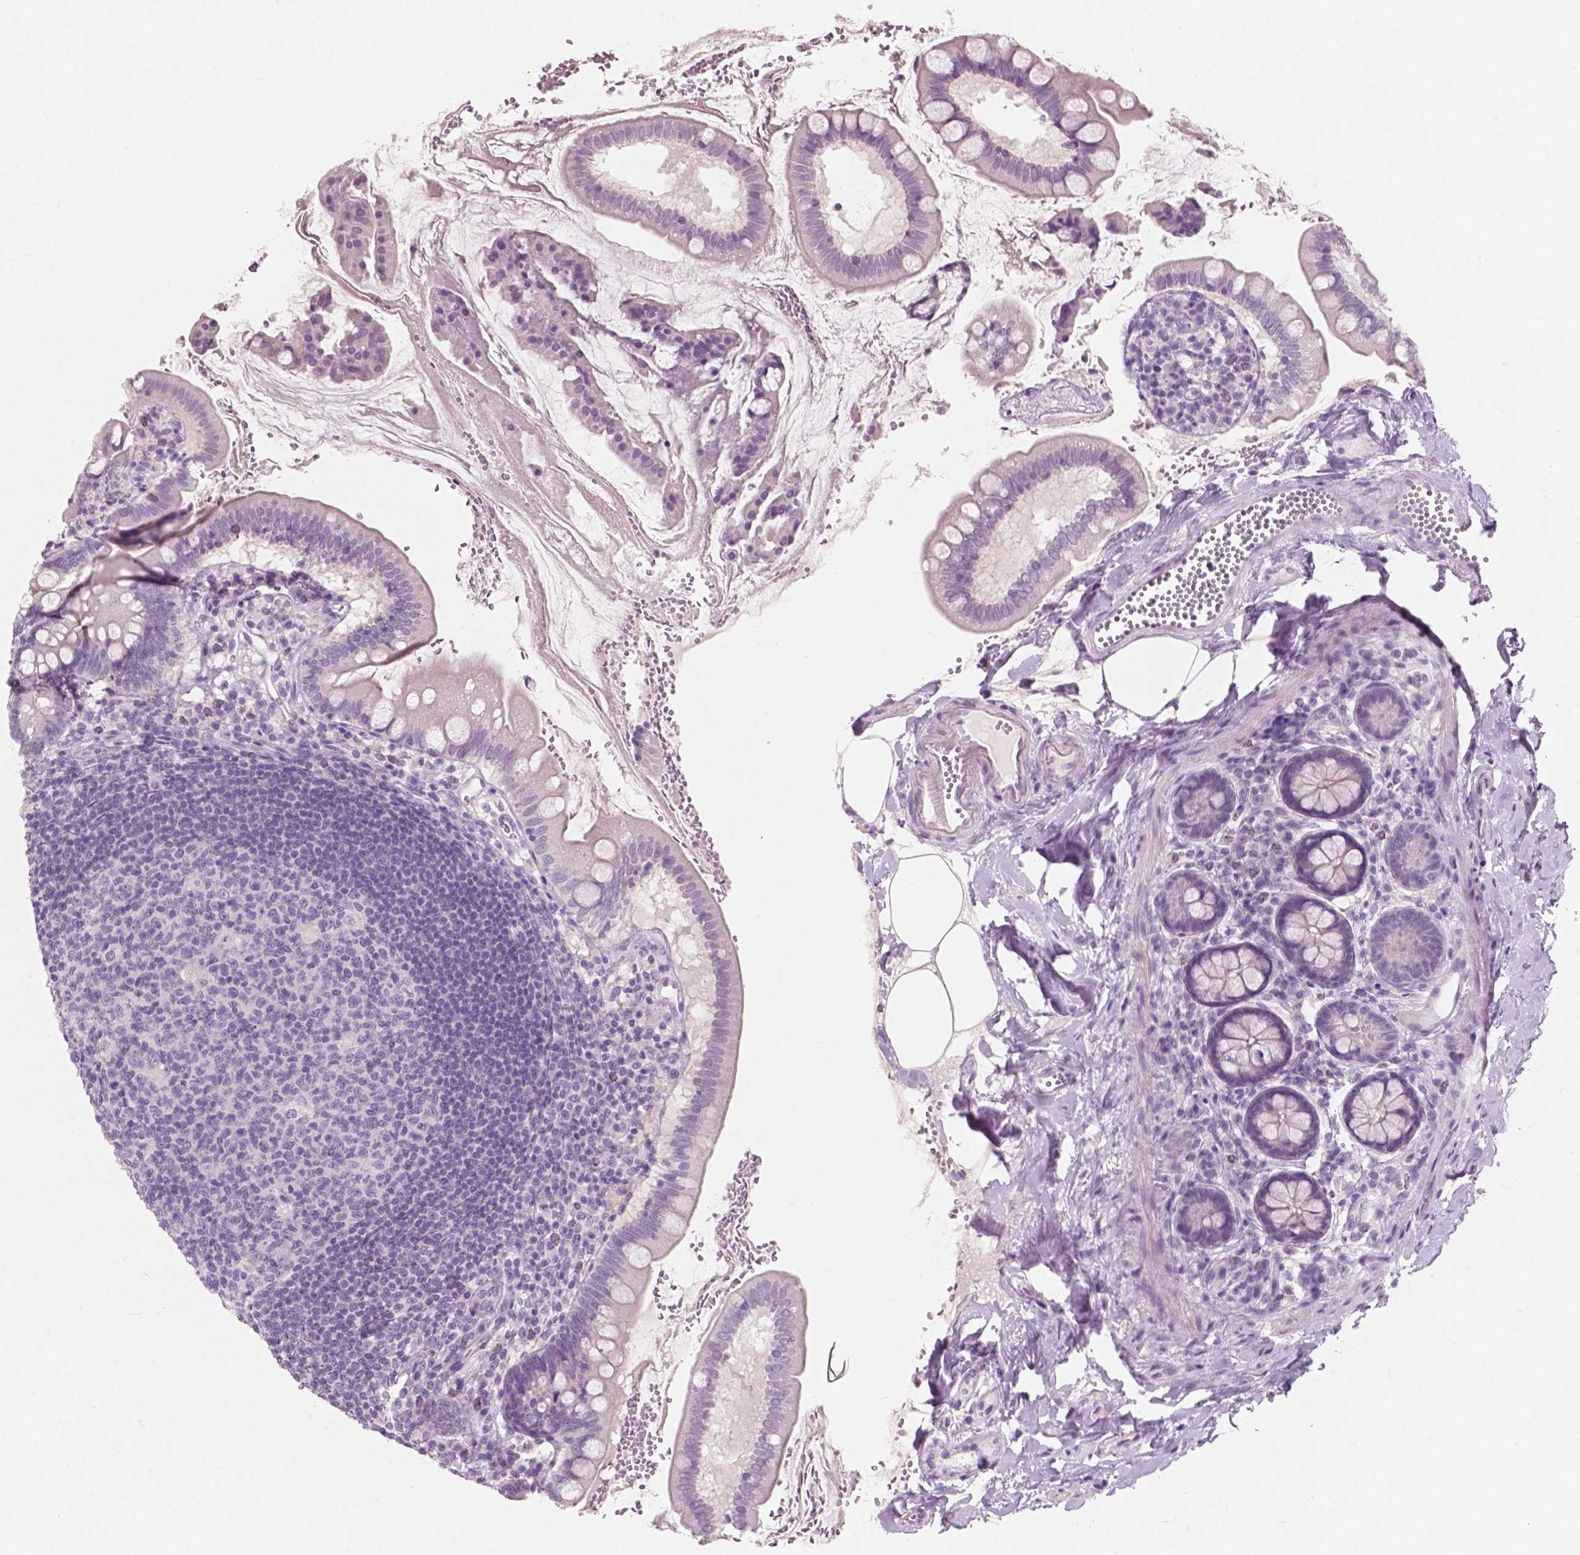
{"staining": {"intensity": "negative", "quantity": "none", "location": "none"}, "tissue": "small intestine", "cell_type": "Glandular cells", "image_type": "normal", "snomed": [{"axis": "morphology", "description": "Normal tissue, NOS"}, {"axis": "topography", "description": "Small intestine"}], "caption": "Image shows no protein expression in glandular cells of unremarkable small intestine.", "gene": "AWAT1", "patient": {"sex": "female", "age": 56}}